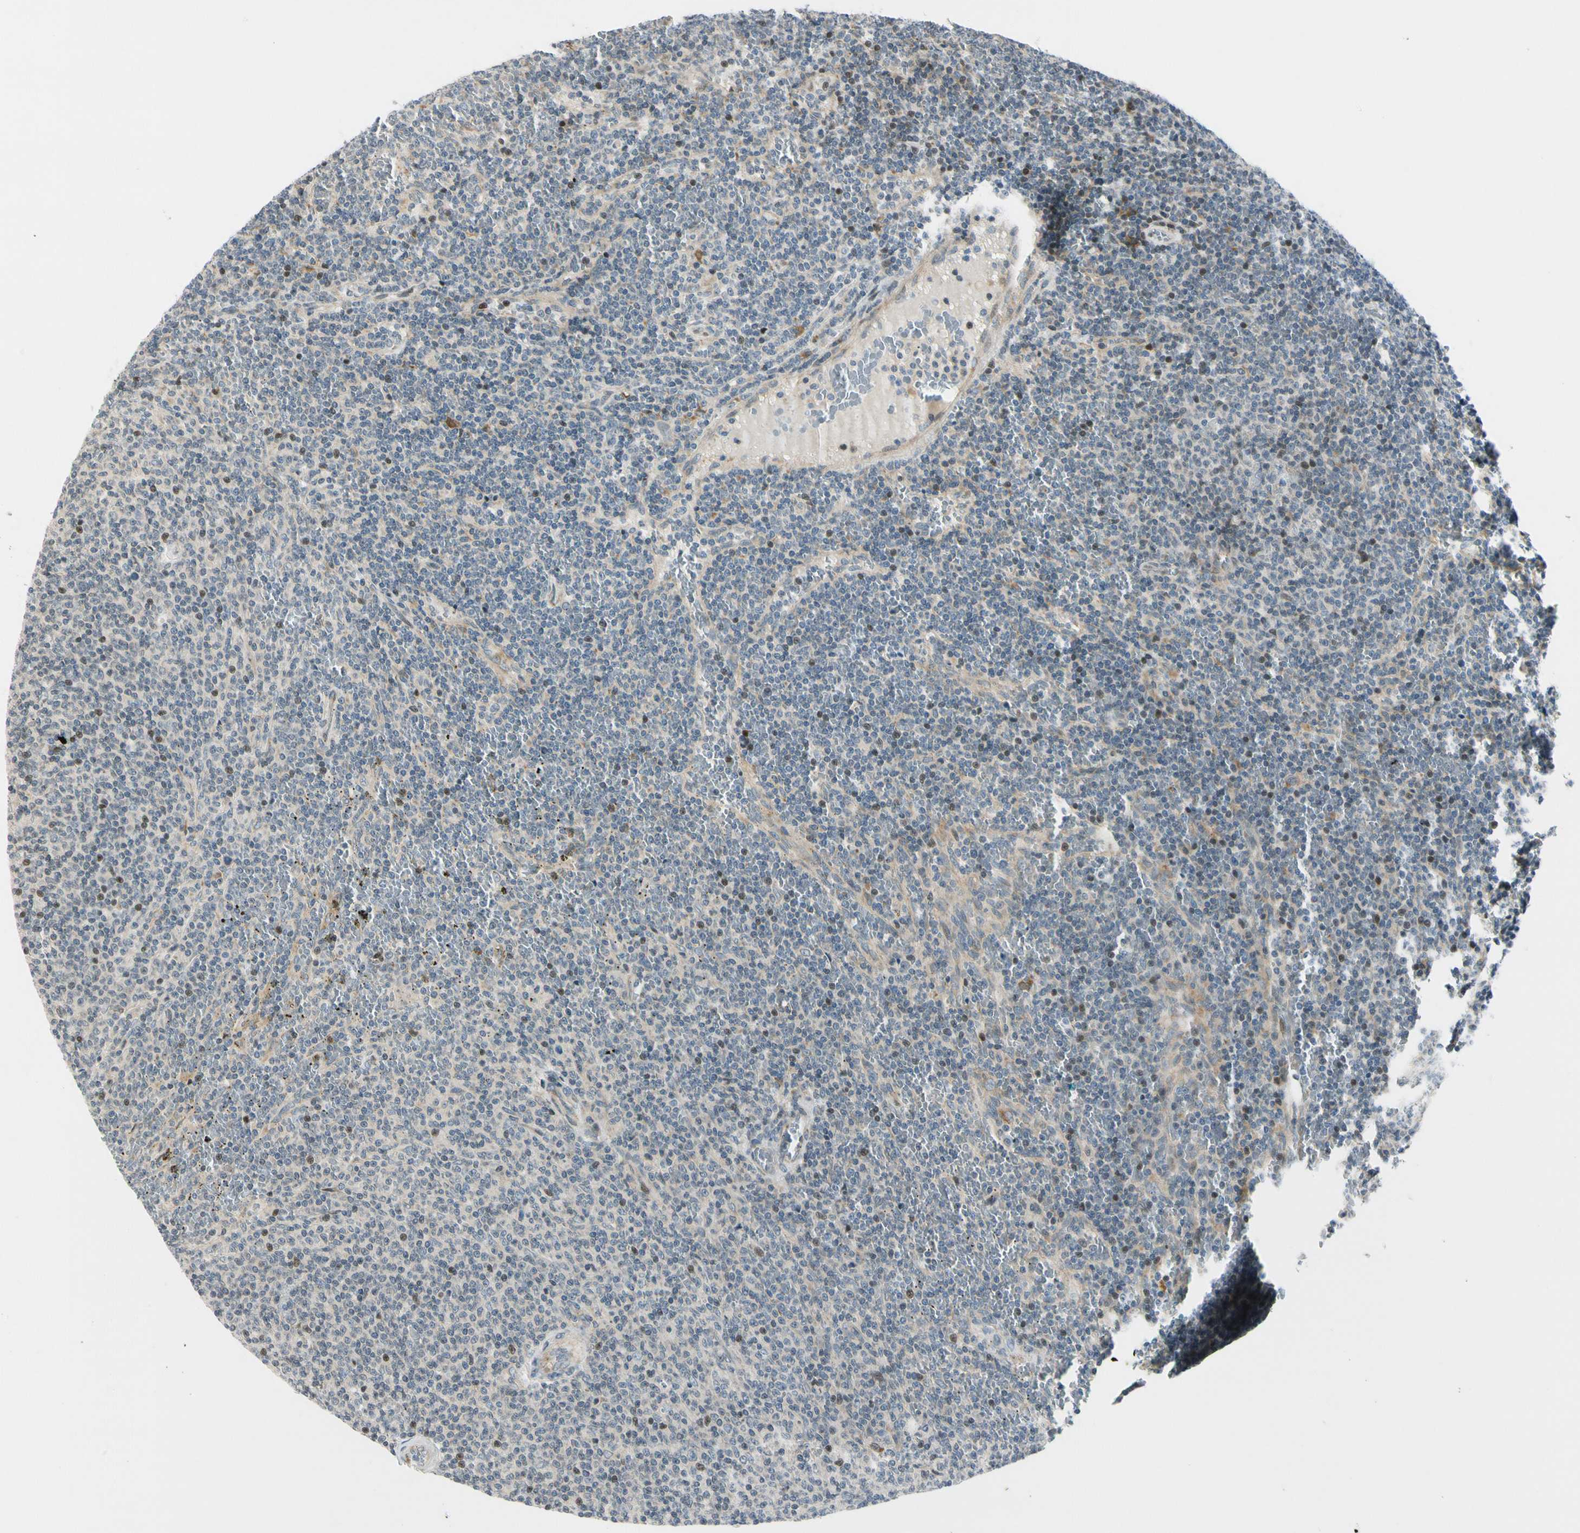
{"staining": {"intensity": "weak", "quantity": "25%-75%", "location": "nuclear"}, "tissue": "lymphoma", "cell_type": "Tumor cells", "image_type": "cancer", "snomed": [{"axis": "morphology", "description": "Malignant lymphoma, non-Hodgkin's type, Low grade"}, {"axis": "topography", "description": "Spleen"}], "caption": "This photomicrograph demonstrates IHC staining of lymphoma, with low weak nuclear staining in about 25%-75% of tumor cells.", "gene": "NPDC1", "patient": {"sex": "female", "age": 50}}